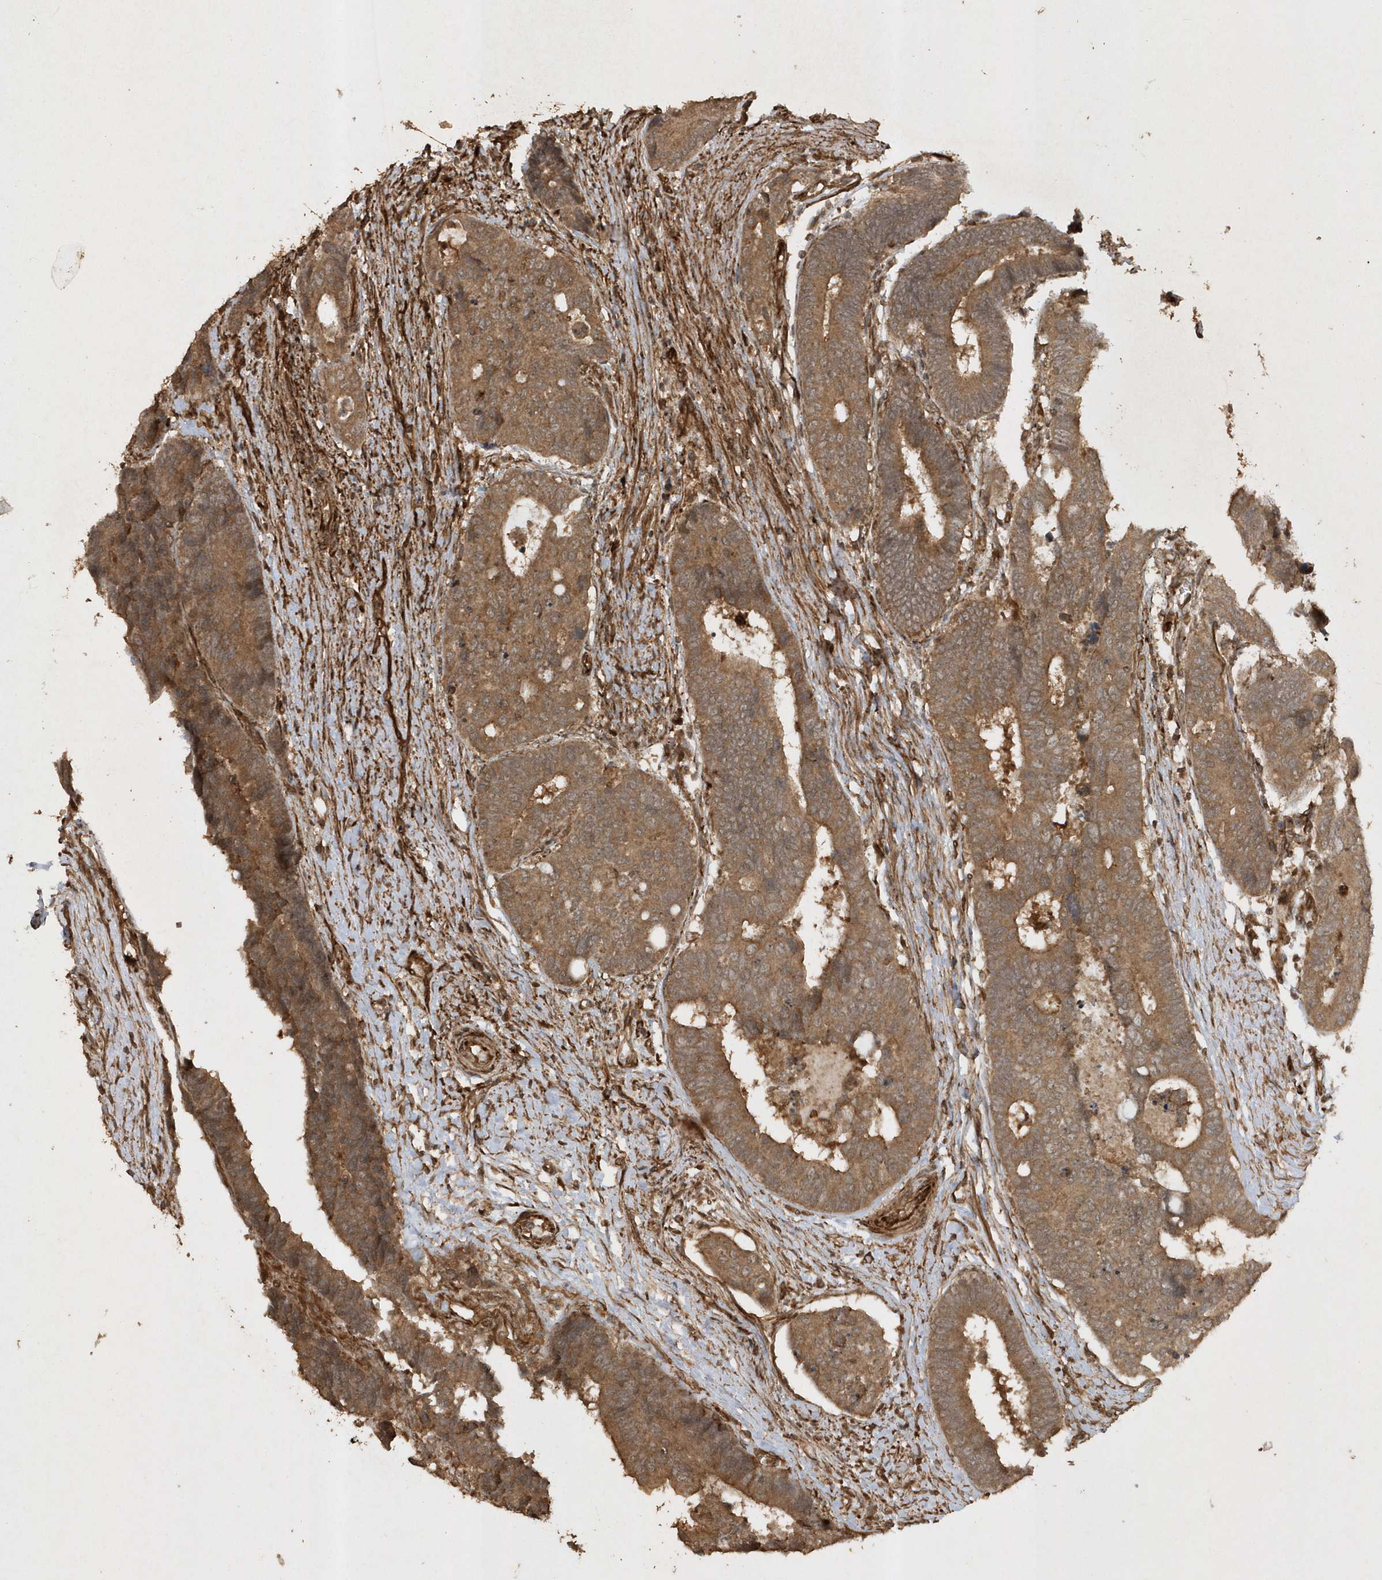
{"staining": {"intensity": "moderate", "quantity": ">75%", "location": "cytoplasmic/membranous"}, "tissue": "colorectal cancer", "cell_type": "Tumor cells", "image_type": "cancer", "snomed": [{"axis": "morphology", "description": "Adenocarcinoma, NOS"}, {"axis": "topography", "description": "Rectum"}], "caption": "DAB (3,3'-diaminobenzidine) immunohistochemical staining of human adenocarcinoma (colorectal) demonstrates moderate cytoplasmic/membranous protein positivity in about >75% of tumor cells.", "gene": "AVPI1", "patient": {"sex": "male", "age": 84}}